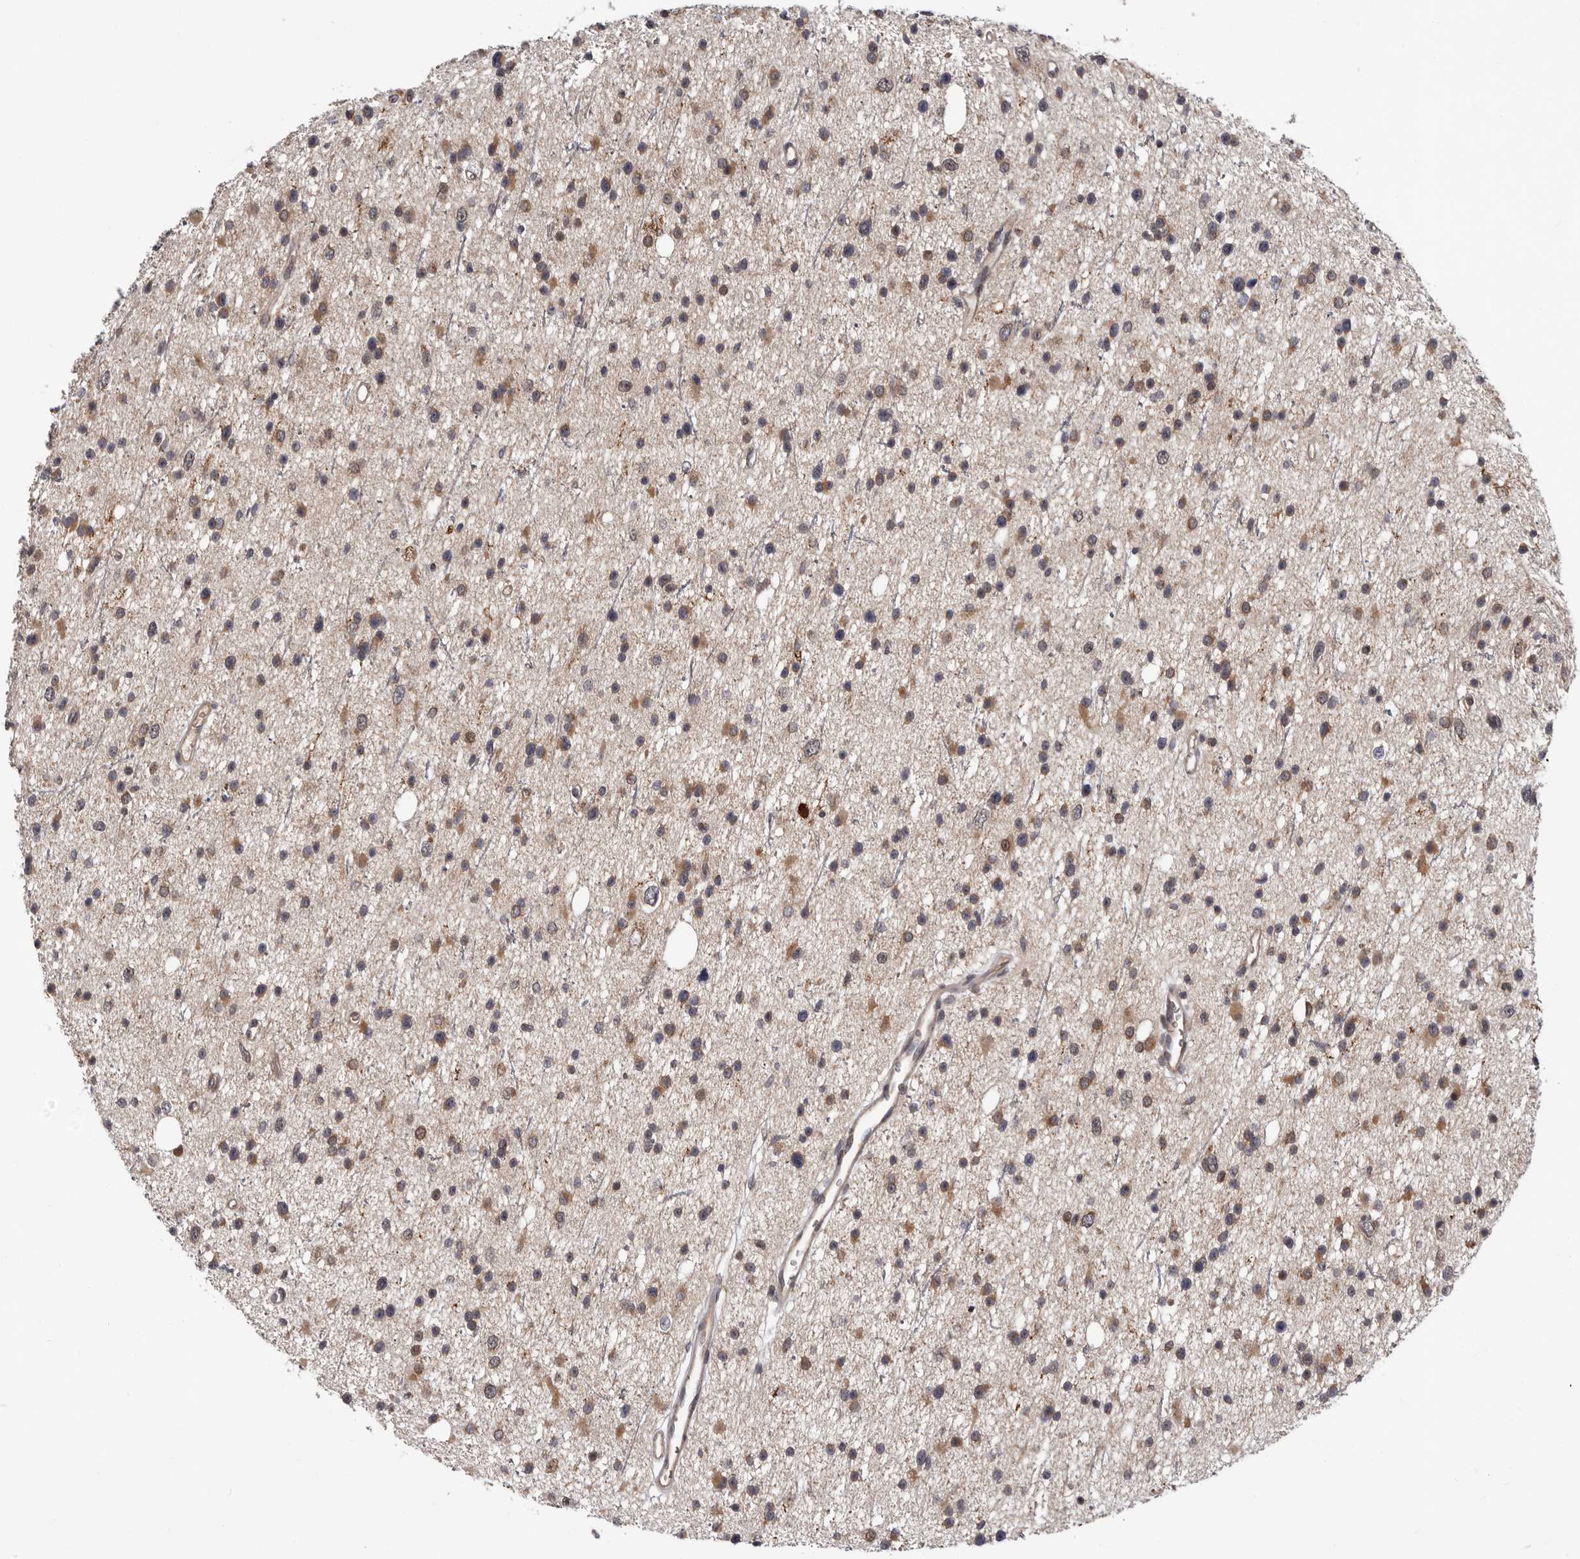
{"staining": {"intensity": "moderate", "quantity": "25%-75%", "location": "cytoplasmic/membranous,nuclear"}, "tissue": "glioma", "cell_type": "Tumor cells", "image_type": "cancer", "snomed": [{"axis": "morphology", "description": "Glioma, malignant, Low grade"}, {"axis": "topography", "description": "Cerebral cortex"}], "caption": "The immunohistochemical stain labels moderate cytoplasmic/membranous and nuclear positivity in tumor cells of malignant glioma (low-grade) tissue.", "gene": "MED8", "patient": {"sex": "female", "age": 39}}